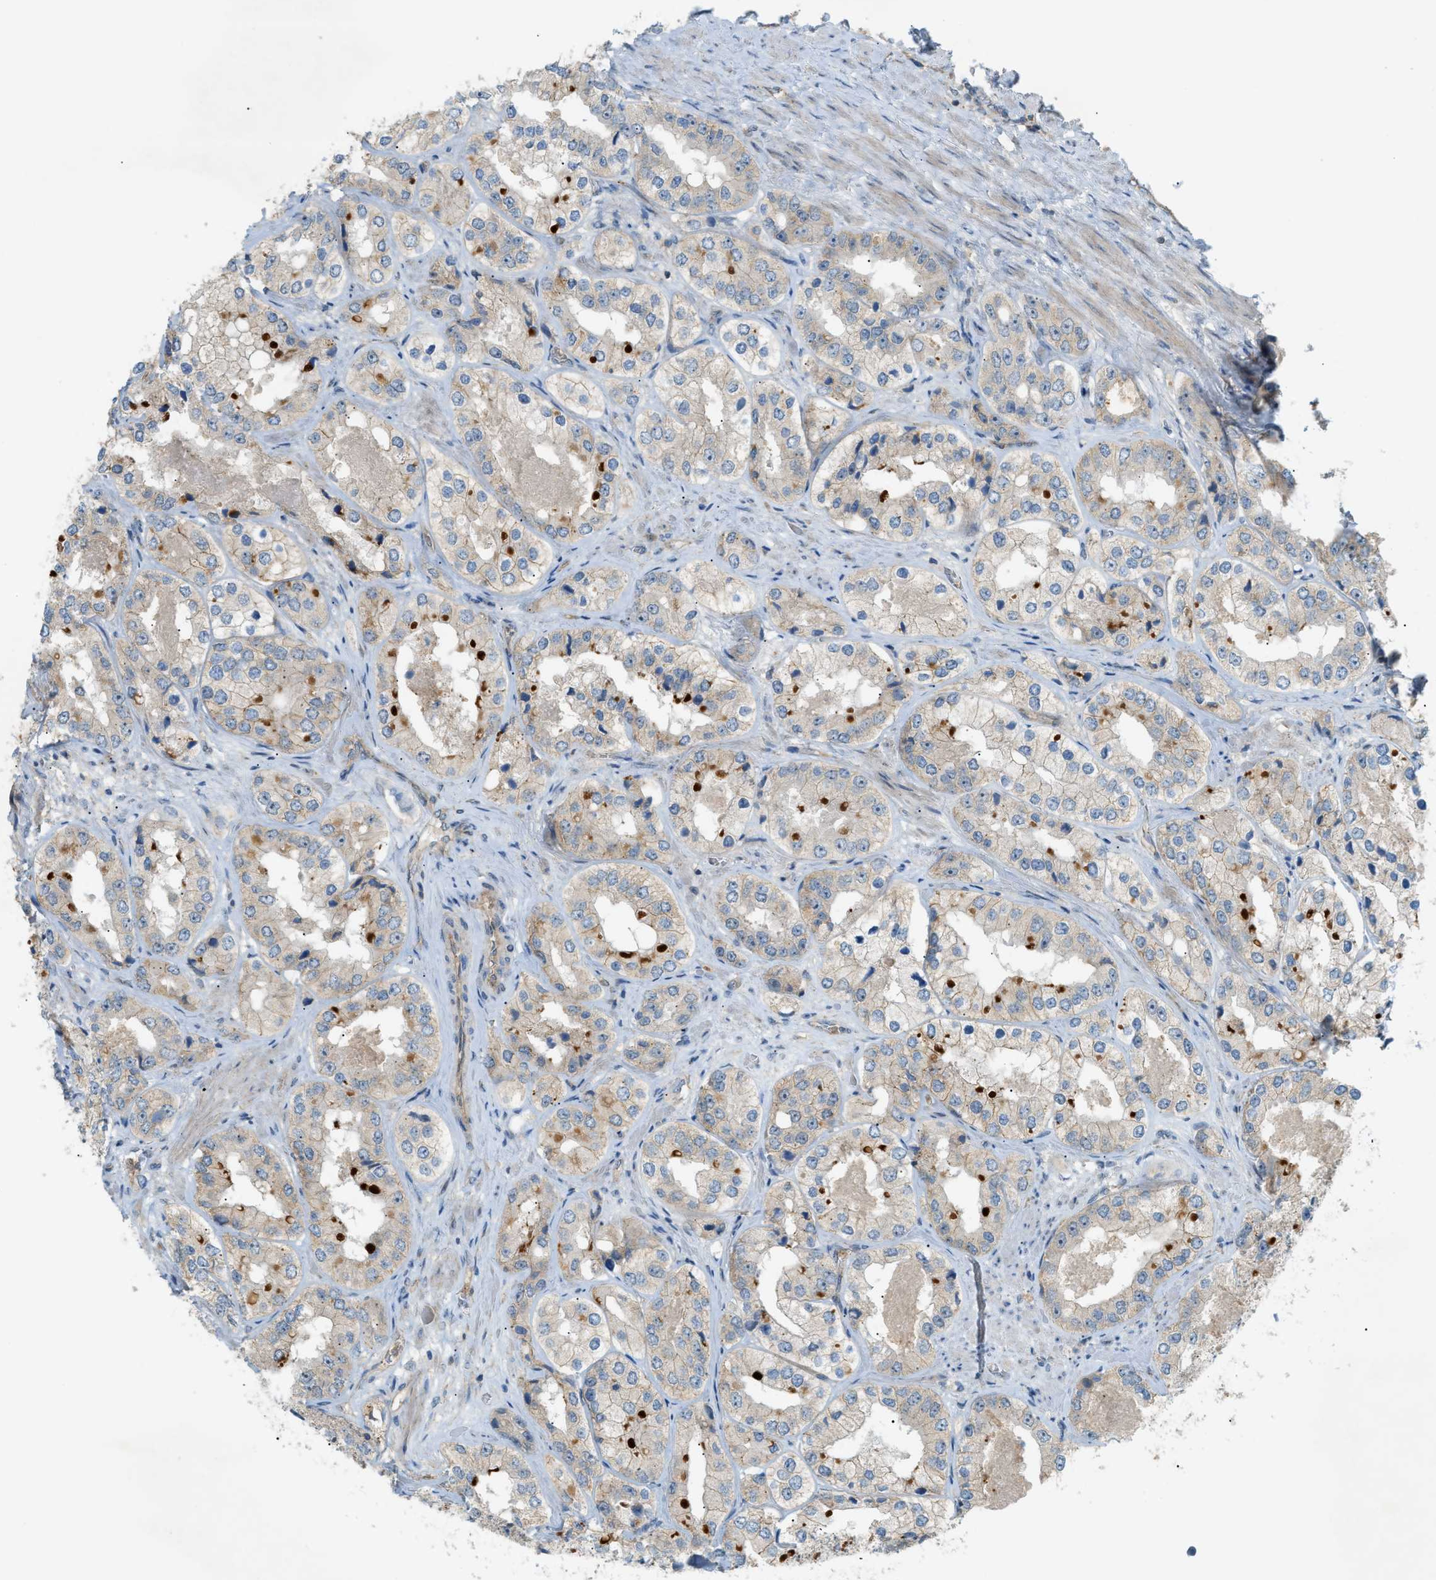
{"staining": {"intensity": "moderate", "quantity": "<25%", "location": "cytoplasmic/membranous"}, "tissue": "prostate cancer", "cell_type": "Tumor cells", "image_type": "cancer", "snomed": [{"axis": "morphology", "description": "Adenocarcinoma, High grade"}, {"axis": "topography", "description": "Prostate"}], "caption": "Immunohistochemistry of prostate cancer shows low levels of moderate cytoplasmic/membranous staining in about <25% of tumor cells.", "gene": "GRK6", "patient": {"sex": "male", "age": 61}}